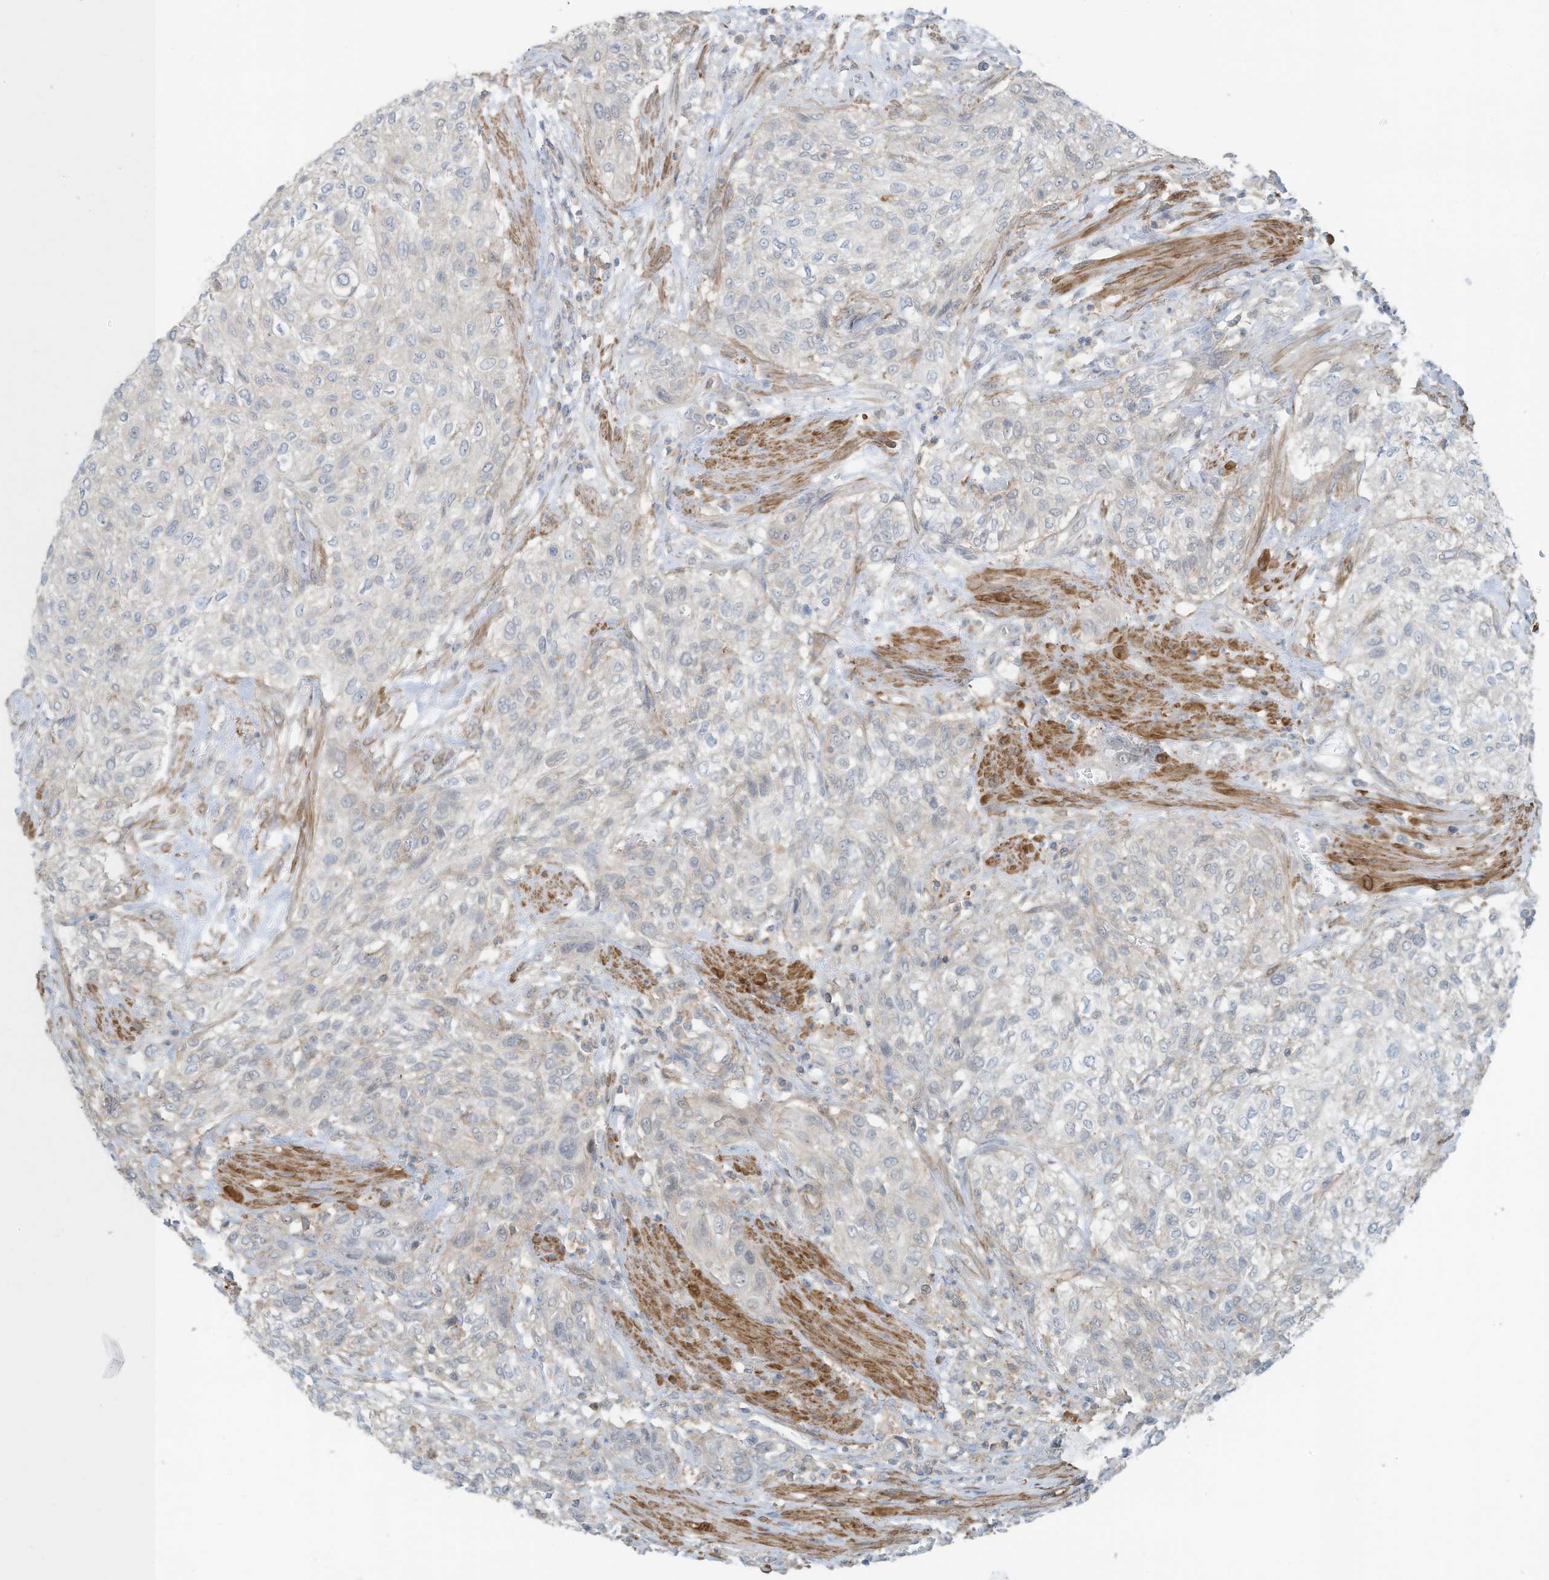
{"staining": {"intensity": "negative", "quantity": "none", "location": "none"}, "tissue": "urothelial cancer", "cell_type": "Tumor cells", "image_type": "cancer", "snomed": [{"axis": "morphology", "description": "Urothelial carcinoma, High grade"}, {"axis": "topography", "description": "Urinary bladder"}], "caption": "Histopathology image shows no protein staining in tumor cells of urothelial cancer tissue.", "gene": "ZNF846", "patient": {"sex": "male", "age": 35}}